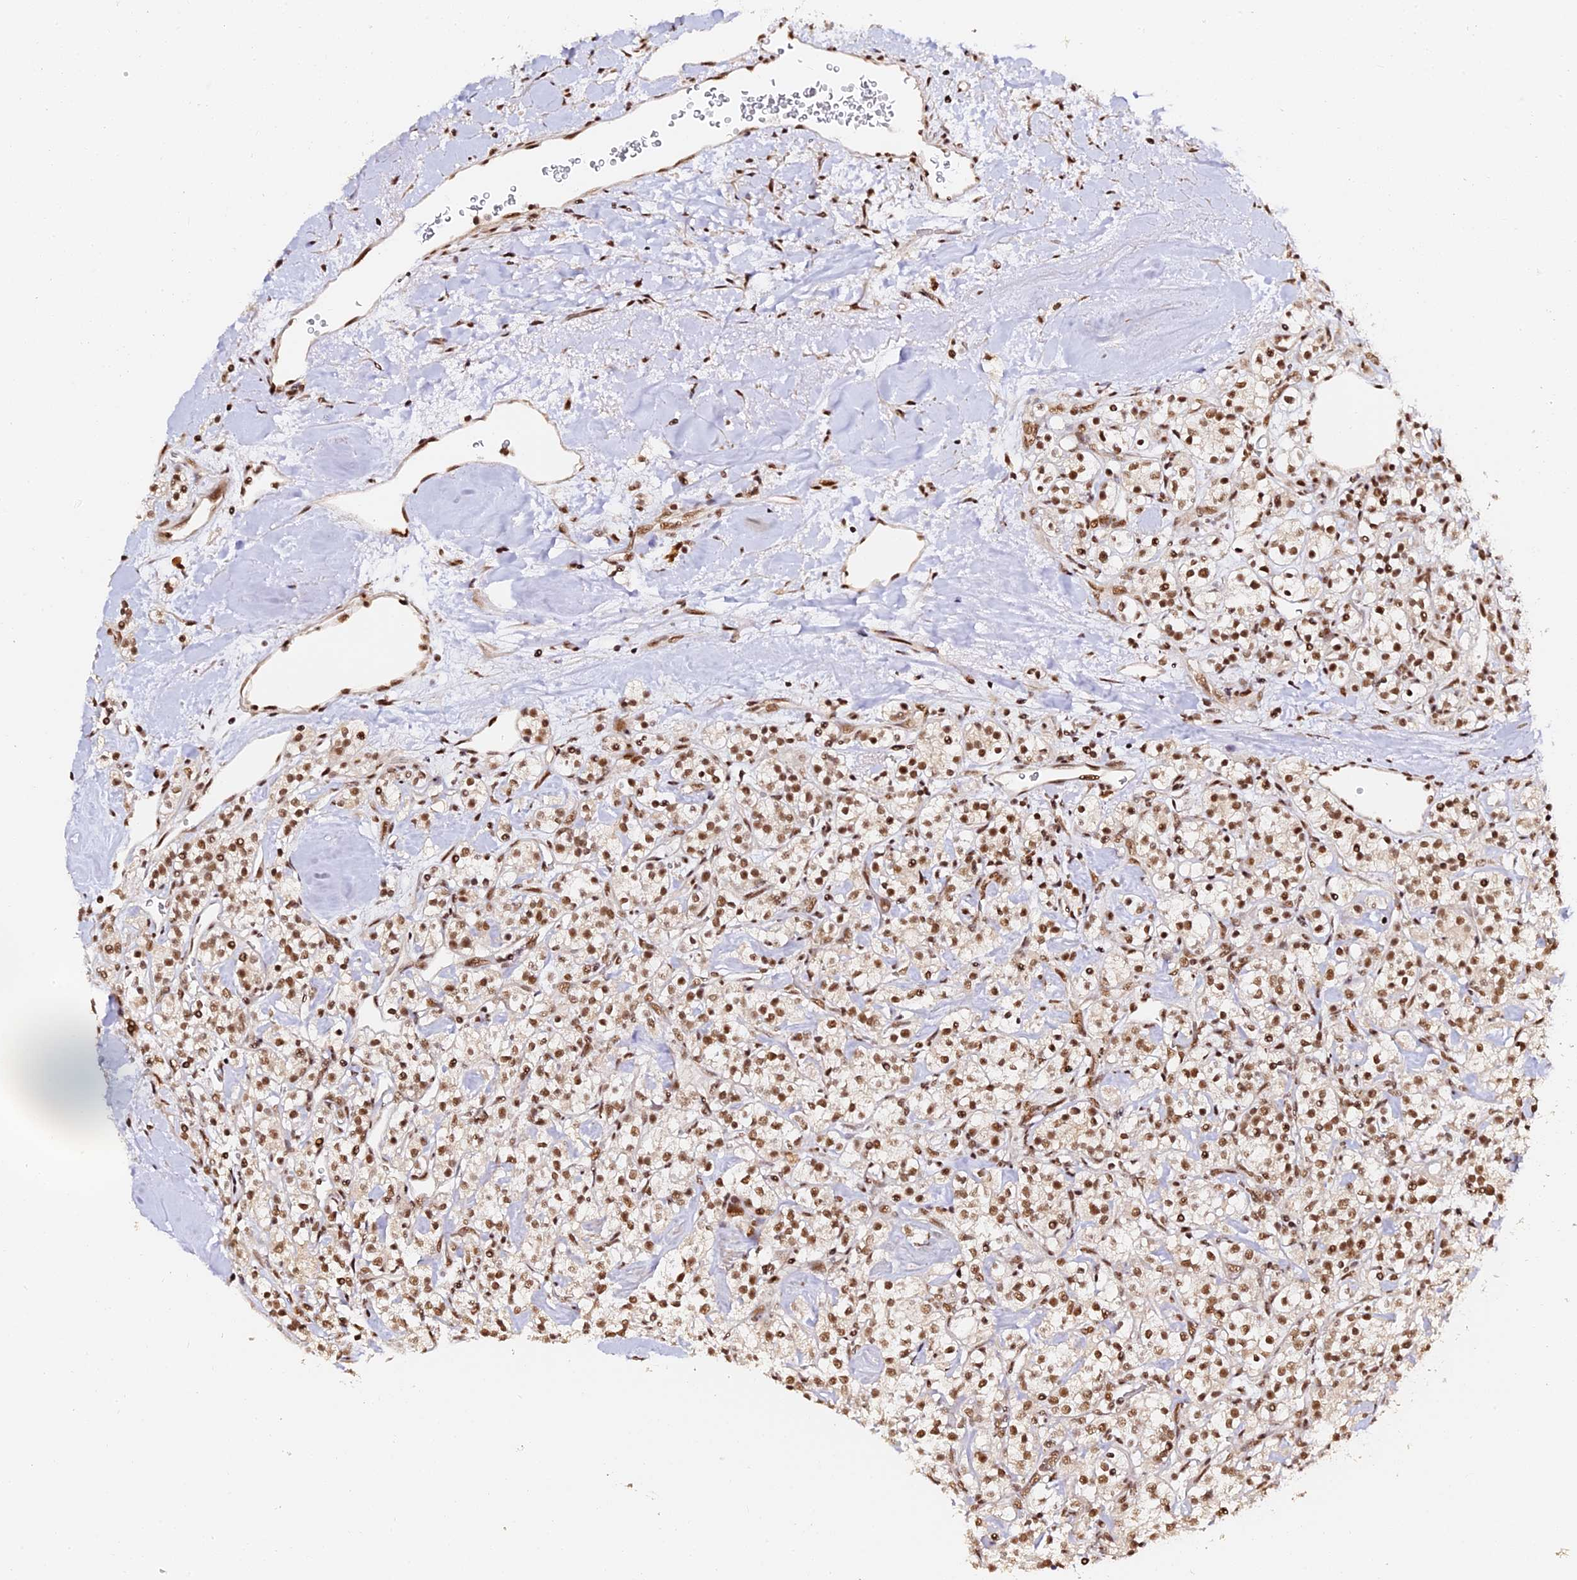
{"staining": {"intensity": "moderate", "quantity": ">75%", "location": "nuclear"}, "tissue": "renal cancer", "cell_type": "Tumor cells", "image_type": "cancer", "snomed": [{"axis": "morphology", "description": "Adenocarcinoma, NOS"}, {"axis": "topography", "description": "Kidney"}], "caption": "A brown stain highlights moderate nuclear staining of a protein in human renal cancer (adenocarcinoma) tumor cells.", "gene": "MCRS1", "patient": {"sex": "male", "age": 77}}